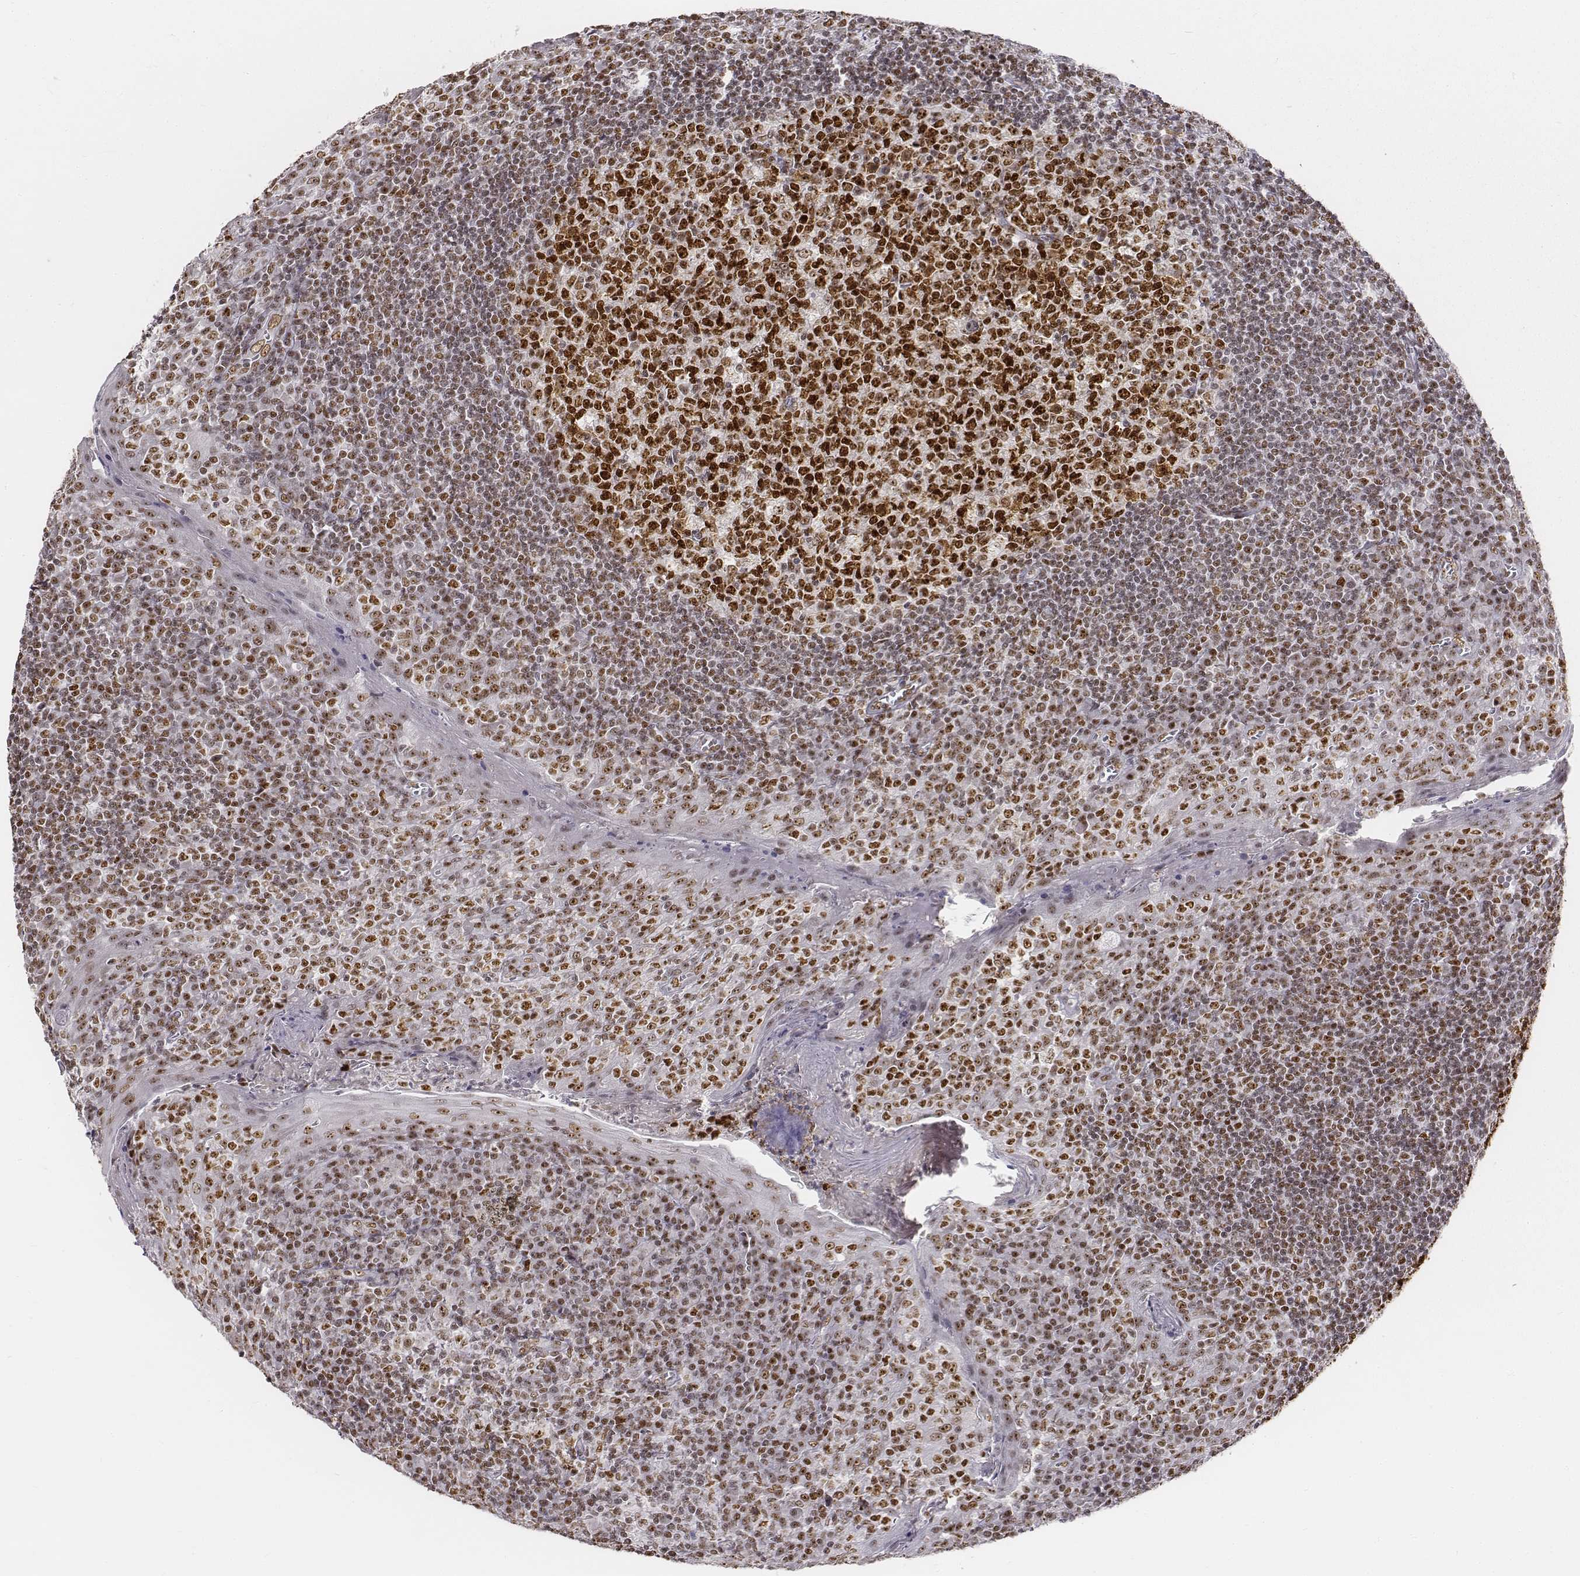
{"staining": {"intensity": "strong", "quantity": ">75%", "location": "nuclear"}, "tissue": "tonsil", "cell_type": "Germinal center cells", "image_type": "normal", "snomed": [{"axis": "morphology", "description": "Normal tissue, NOS"}, {"axis": "topography", "description": "Tonsil"}], "caption": "The image reveals staining of normal tonsil, revealing strong nuclear protein positivity (brown color) within germinal center cells.", "gene": "PHF6", "patient": {"sex": "female", "age": 13}}